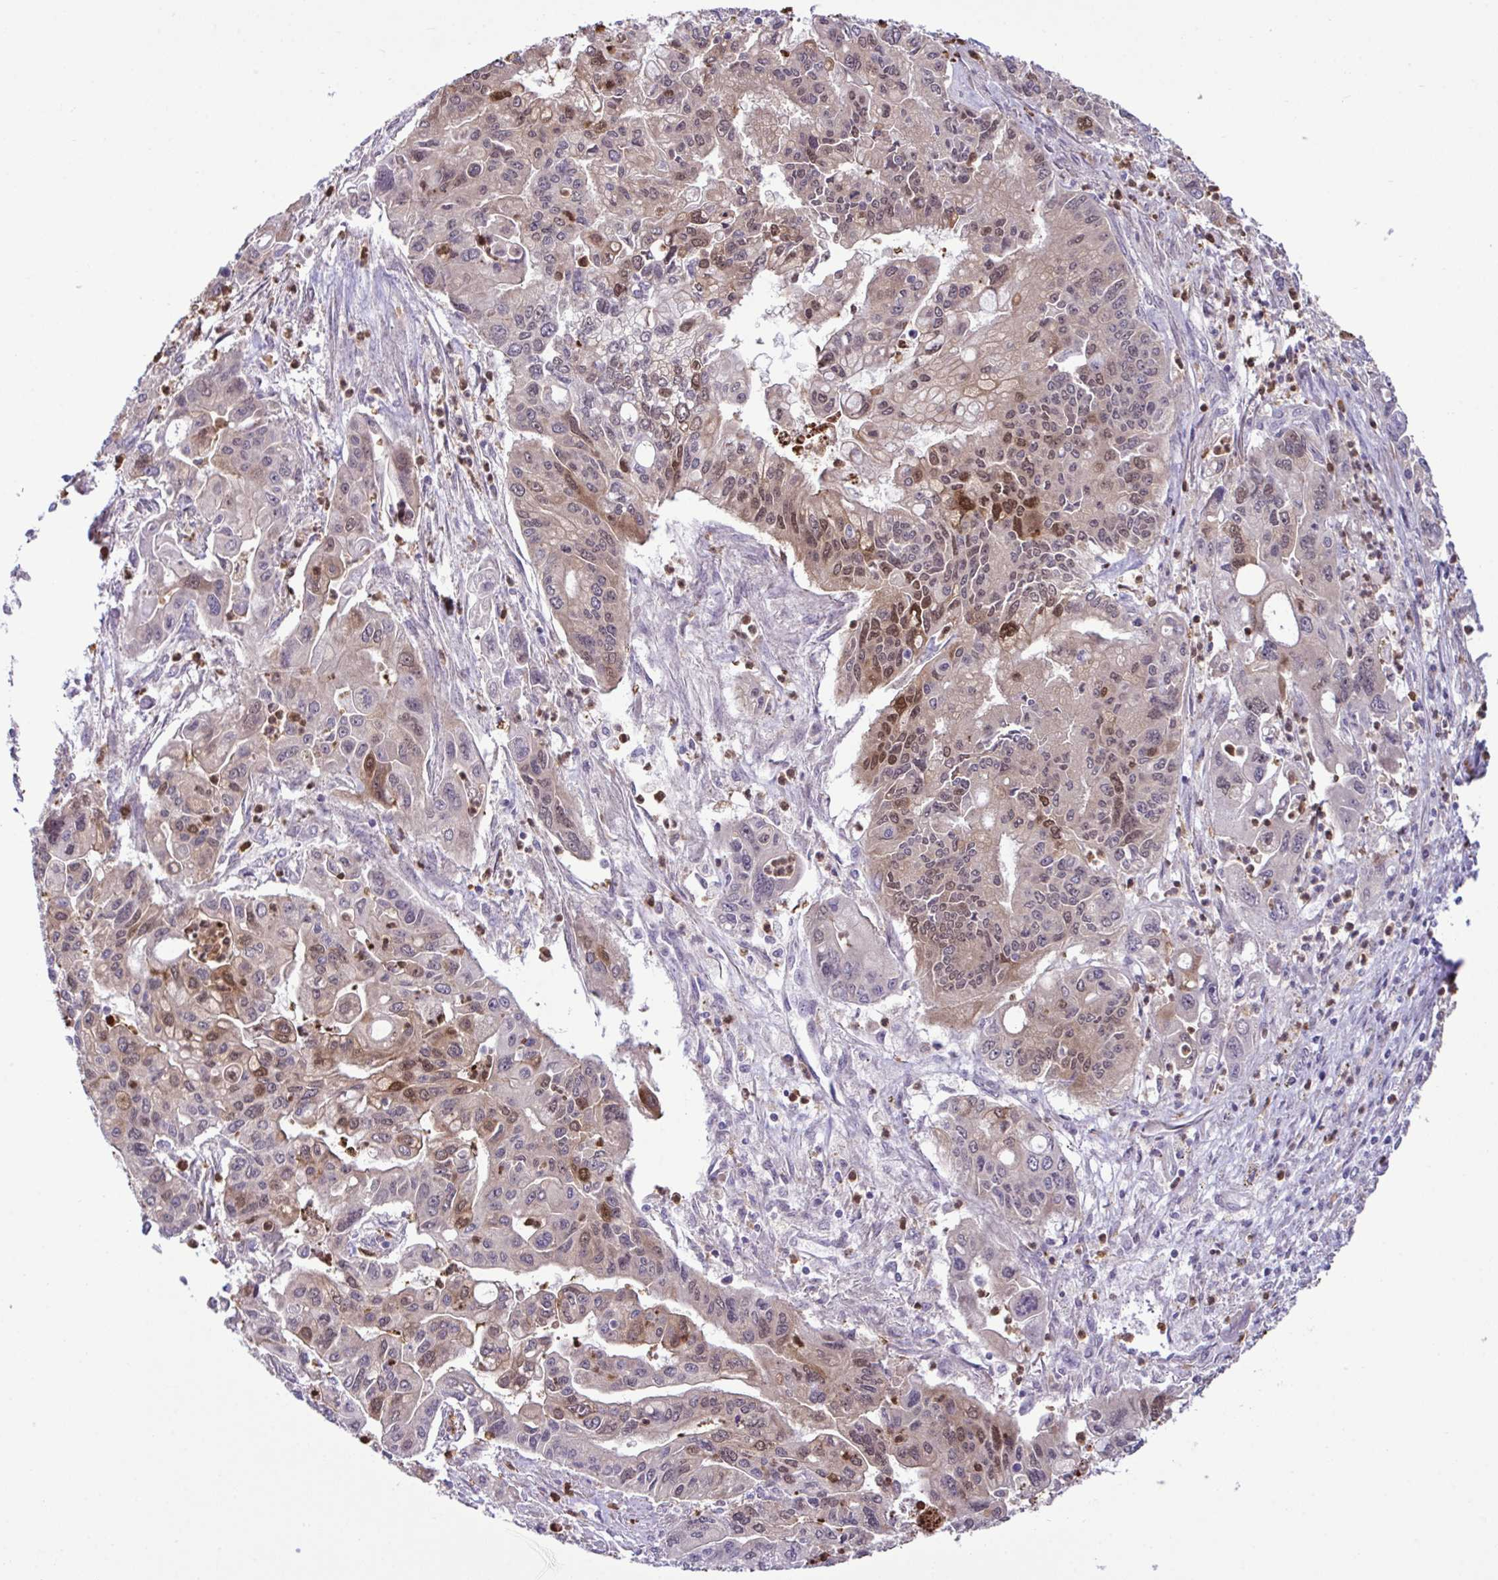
{"staining": {"intensity": "moderate", "quantity": "25%-75%", "location": "nuclear"}, "tissue": "pancreatic cancer", "cell_type": "Tumor cells", "image_type": "cancer", "snomed": [{"axis": "morphology", "description": "Adenocarcinoma, NOS"}, {"axis": "topography", "description": "Pancreas"}], "caption": "IHC of human pancreatic adenocarcinoma demonstrates medium levels of moderate nuclear expression in about 25%-75% of tumor cells.", "gene": "CMPK1", "patient": {"sex": "male", "age": 62}}